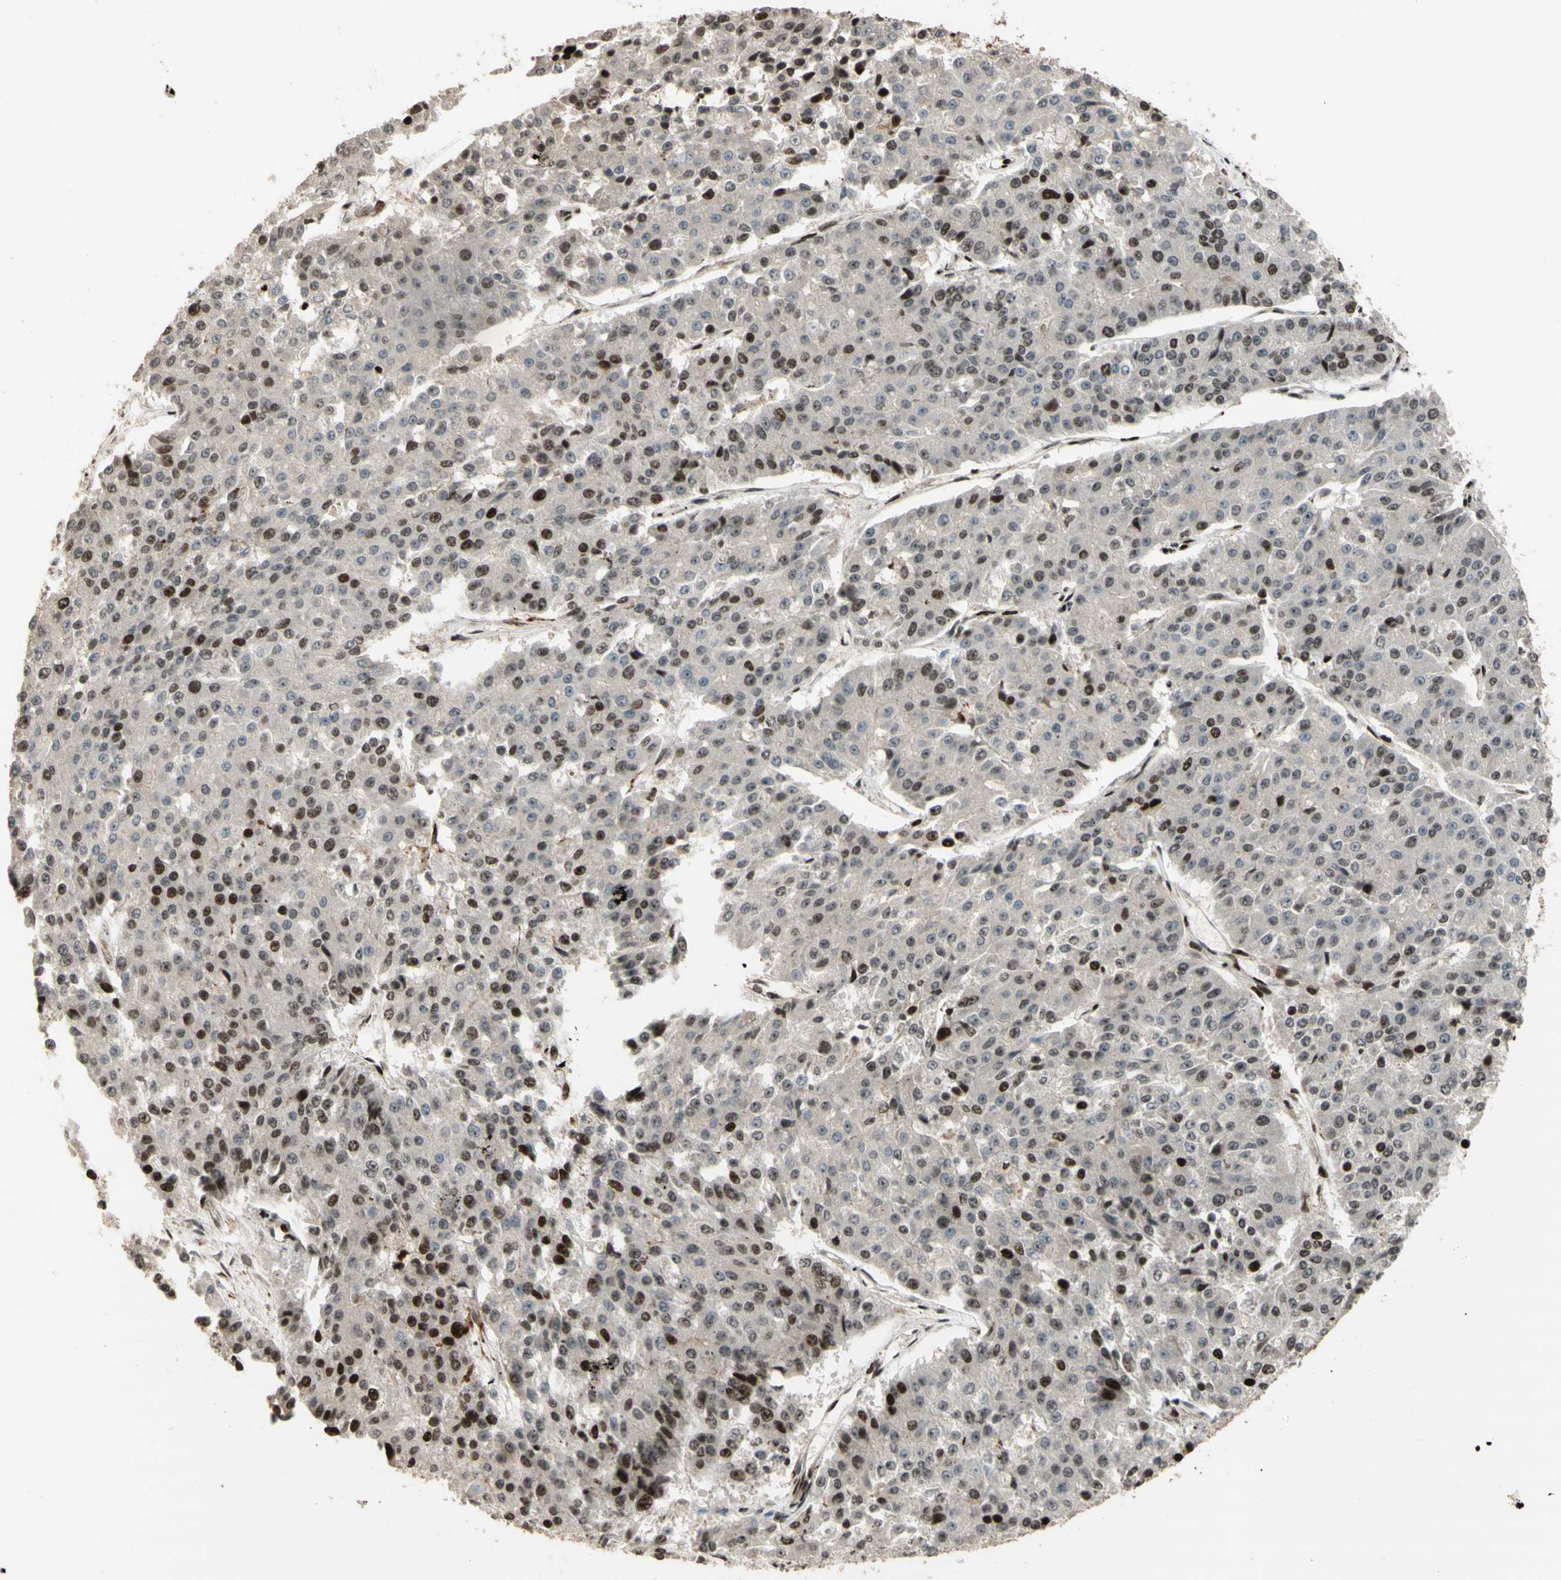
{"staining": {"intensity": "moderate", "quantity": "<25%", "location": "nuclear"}, "tissue": "pancreatic cancer", "cell_type": "Tumor cells", "image_type": "cancer", "snomed": [{"axis": "morphology", "description": "Adenocarcinoma, NOS"}, {"axis": "topography", "description": "Pancreas"}], "caption": "High-magnification brightfield microscopy of pancreatic adenocarcinoma stained with DAB (brown) and counterstained with hematoxylin (blue). tumor cells exhibit moderate nuclear expression is identified in about<25% of cells.", "gene": "POLA1", "patient": {"sex": "male", "age": 50}}